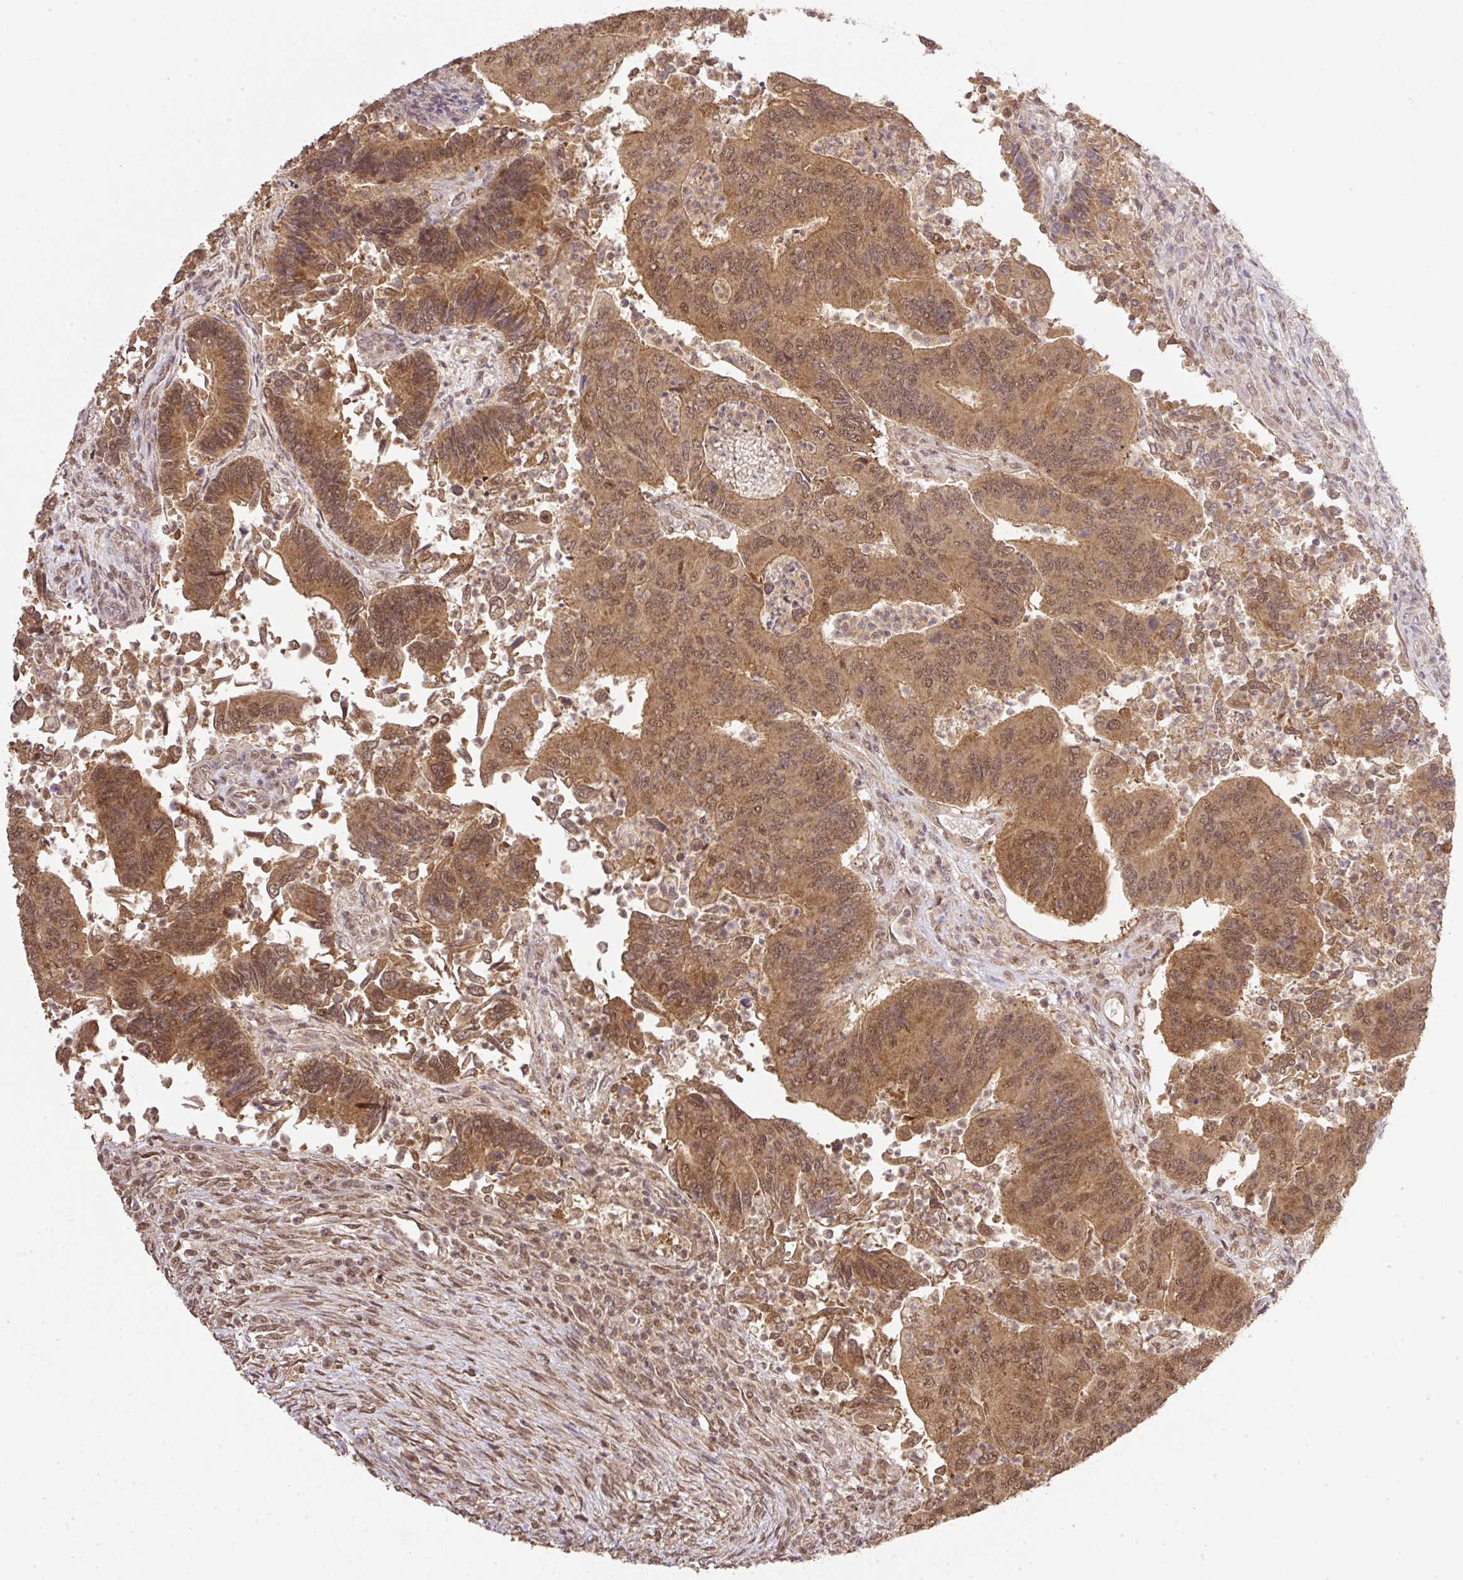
{"staining": {"intensity": "moderate", "quantity": ">75%", "location": "cytoplasmic/membranous,nuclear"}, "tissue": "colorectal cancer", "cell_type": "Tumor cells", "image_type": "cancer", "snomed": [{"axis": "morphology", "description": "Adenocarcinoma, NOS"}, {"axis": "topography", "description": "Colon"}], "caption": "Protein staining of adenocarcinoma (colorectal) tissue shows moderate cytoplasmic/membranous and nuclear staining in about >75% of tumor cells.", "gene": "VPS25", "patient": {"sex": "female", "age": 67}}